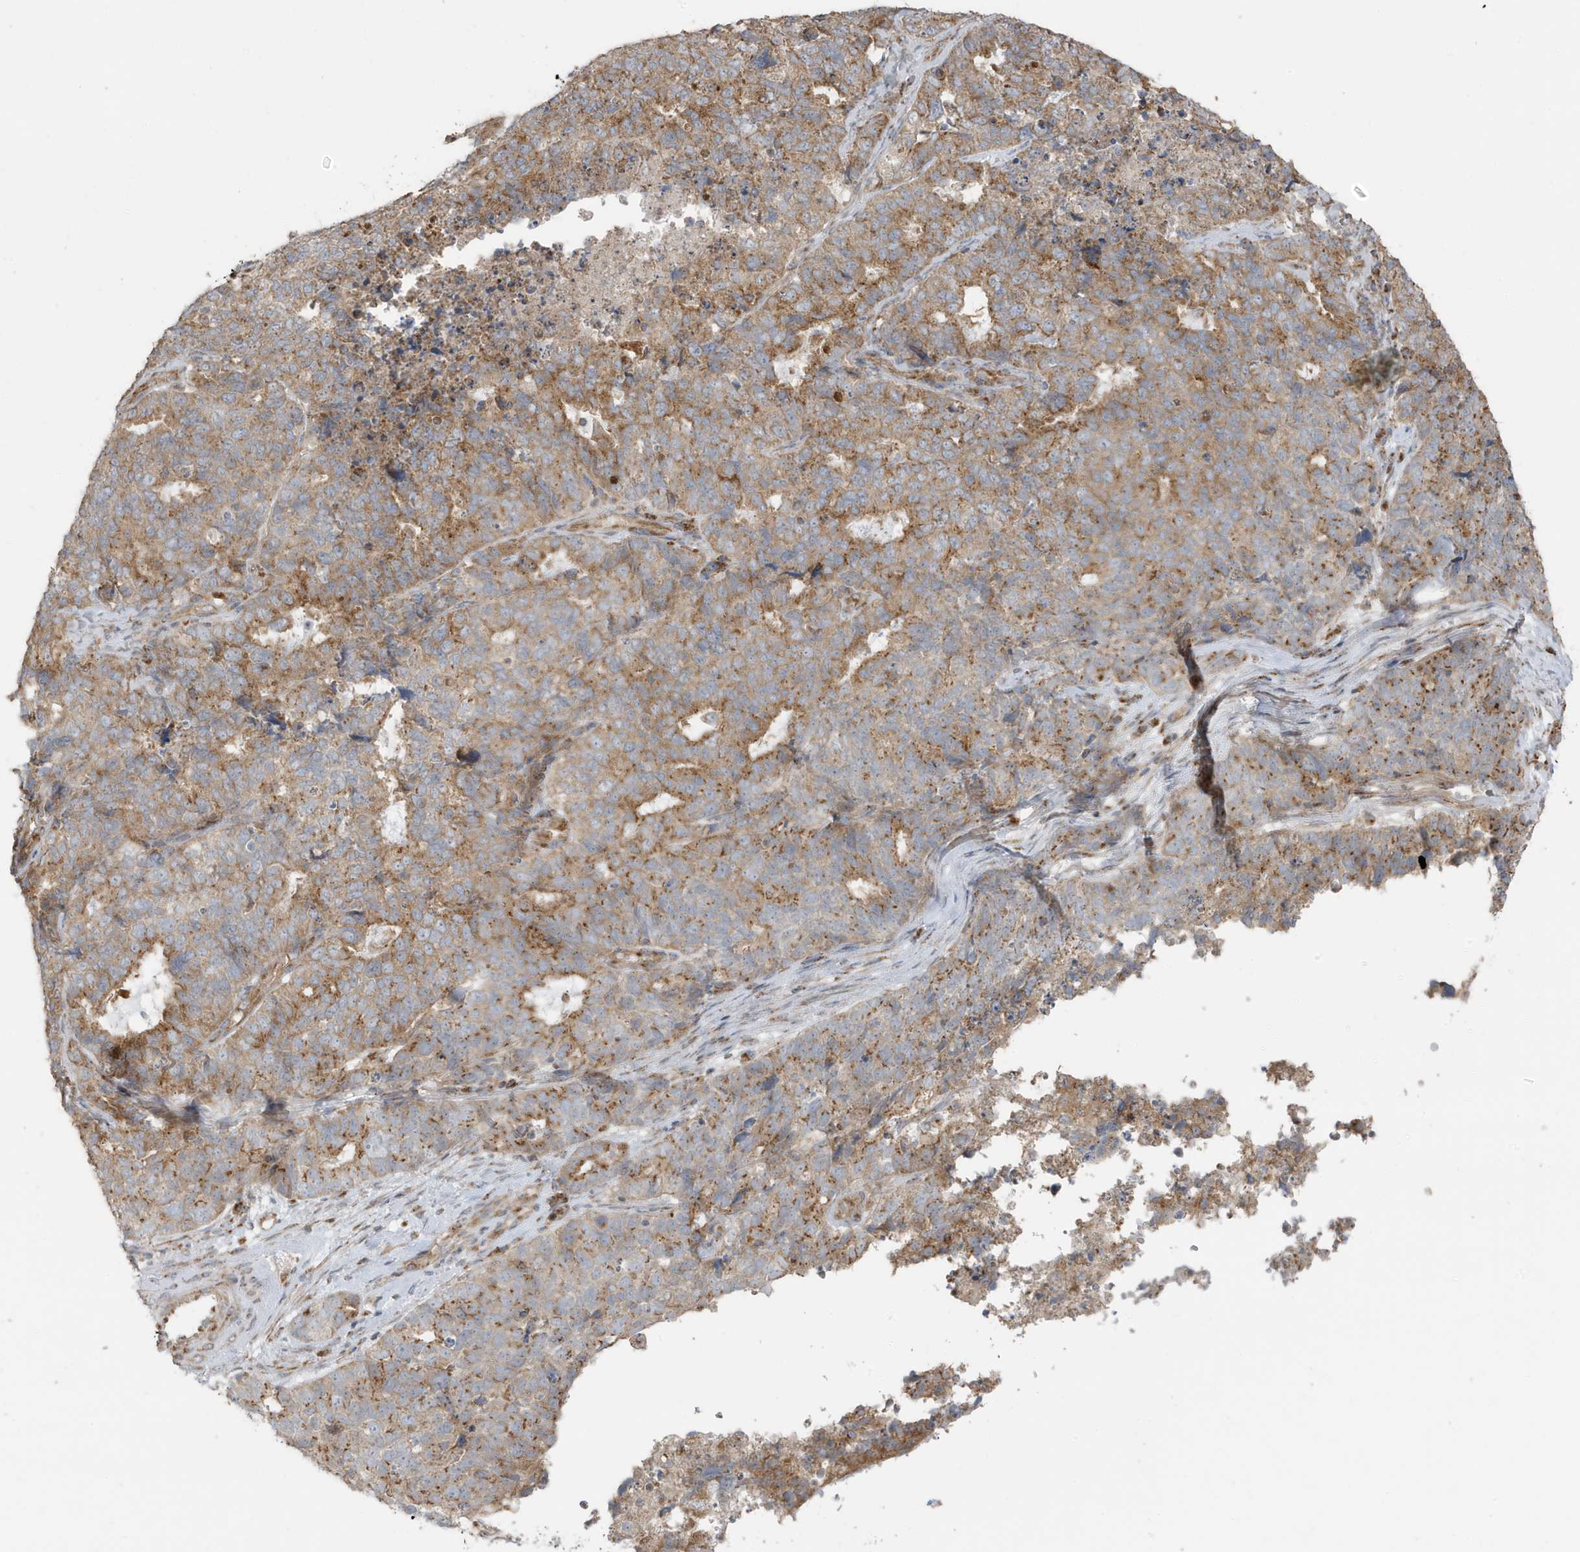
{"staining": {"intensity": "moderate", "quantity": ">75%", "location": "cytoplasmic/membranous"}, "tissue": "cervical cancer", "cell_type": "Tumor cells", "image_type": "cancer", "snomed": [{"axis": "morphology", "description": "Squamous cell carcinoma, NOS"}, {"axis": "topography", "description": "Cervix"}], "caption": "A brown stain shows moderate cytoplasmic/membranous expression of a protein in human cervical cancer tumor cells.", "gene": "GOLGA4", "patient": {"sex": "female", "age": 63}}